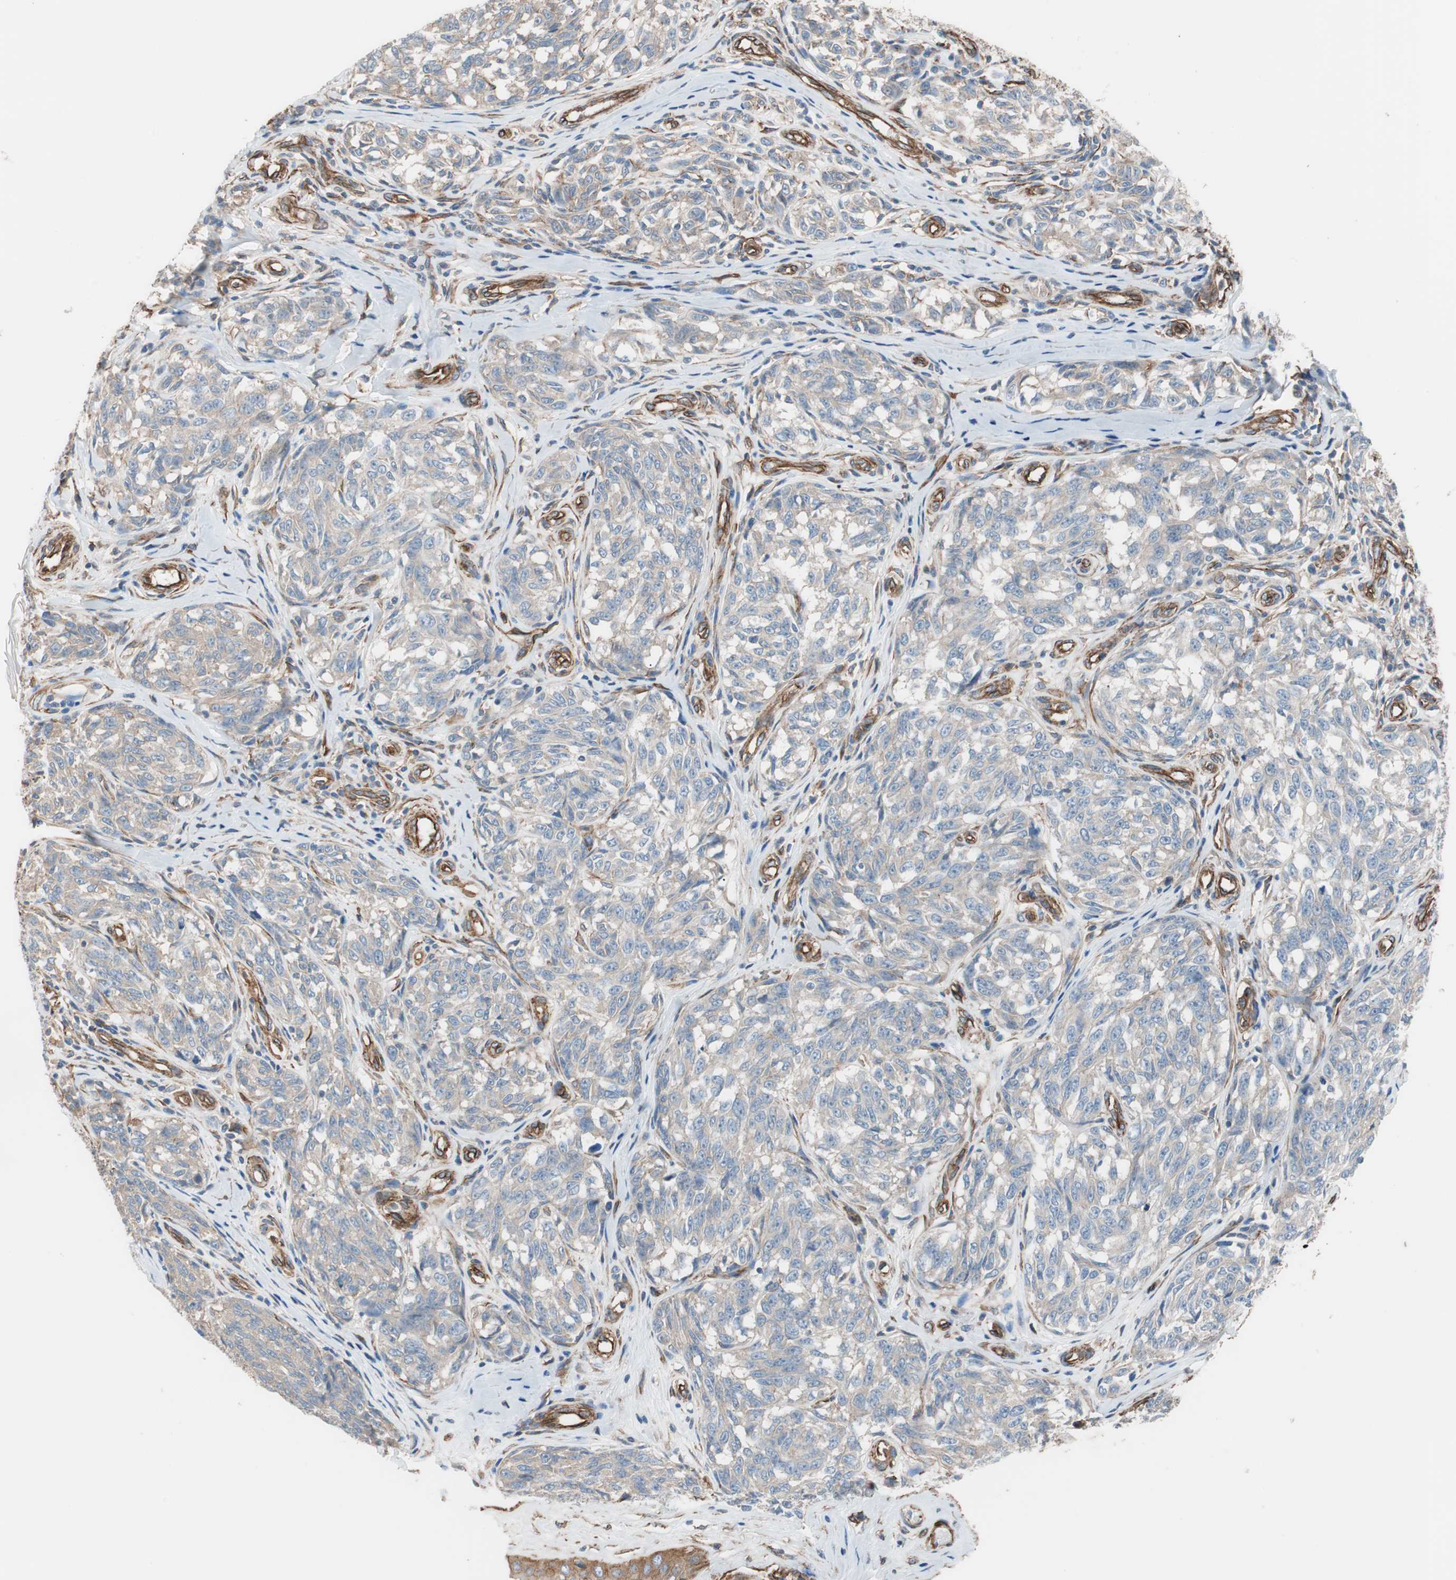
{"staining": {"intensity": "negative", "quantity": "none", "location": "none"}, "tissue": "melanoma", "cell_type": "Tumor cells", "image_type": "cancer", "snomed": [{"axis": "morphology", "description": "Malignant melanoma, NOS"}, {"axis": "topography", "description": "Skin"}], "caption": "The micrograph reveals no significant positivity in tumor cells of melanoma.", "gene": "SPINT1", "patient": {"sex": "female", "age": 64}}